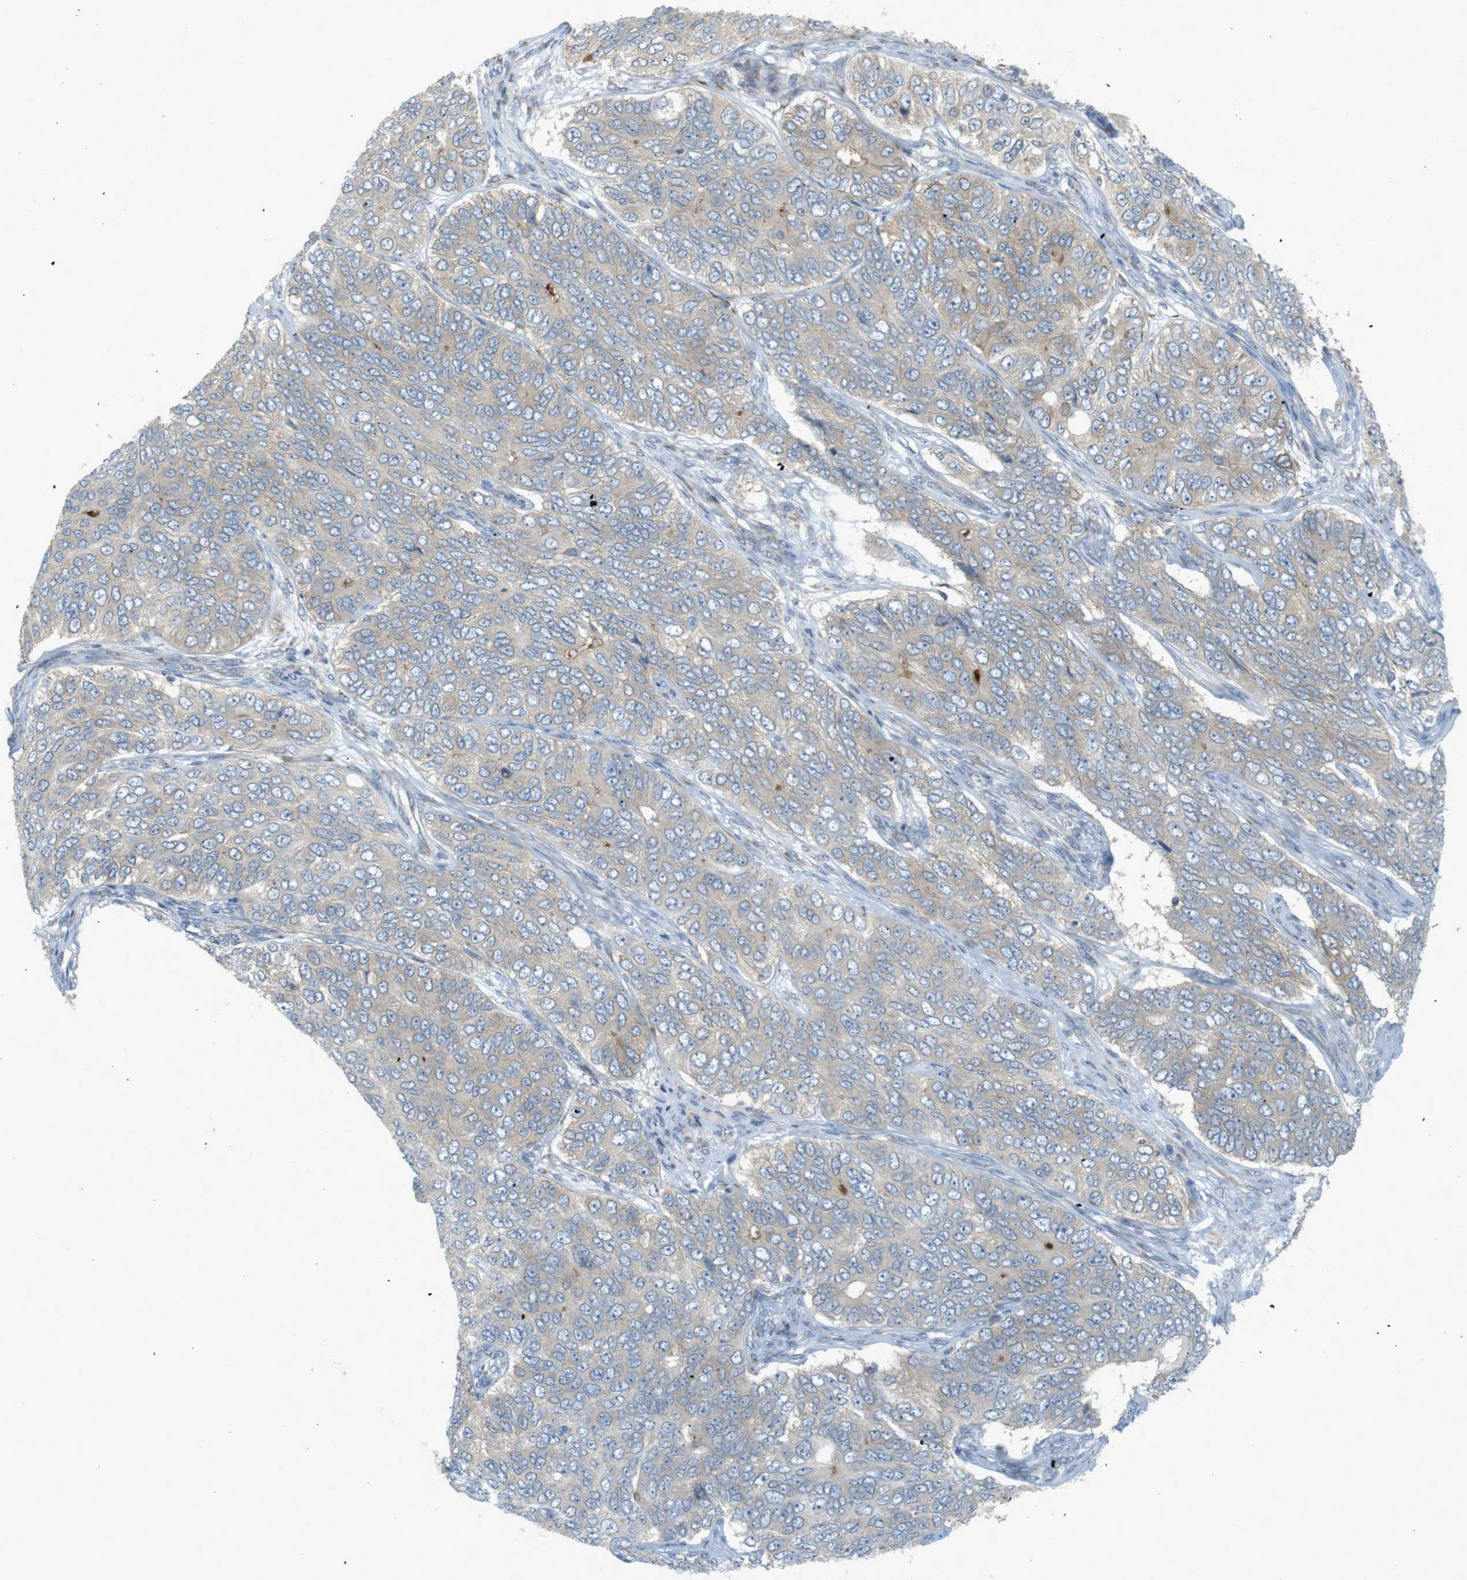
{"staining": {"intensity": "weak", "quantity": "<25%", "location": "cytoplasmic/membranous"}, "tissue": "ovarian cancer", "cell_type": "Tumor cells", "image_type": "cancer", "snomed": [{"axis": "morphology", "description": "Carcinoma, endometroid"}, {"axis": "topography", "description": "Ovary"}], "caption": "A histopathology image of human endometroid carcinoma (ovarian) is negative for staining in tumor cells. (DAB (3,3'-diaminobenzidine) IHC visualized using brightfield microscopy, high magnification).", "gene": "GJC3", "patient": {"sex": "female", "age": 51}}